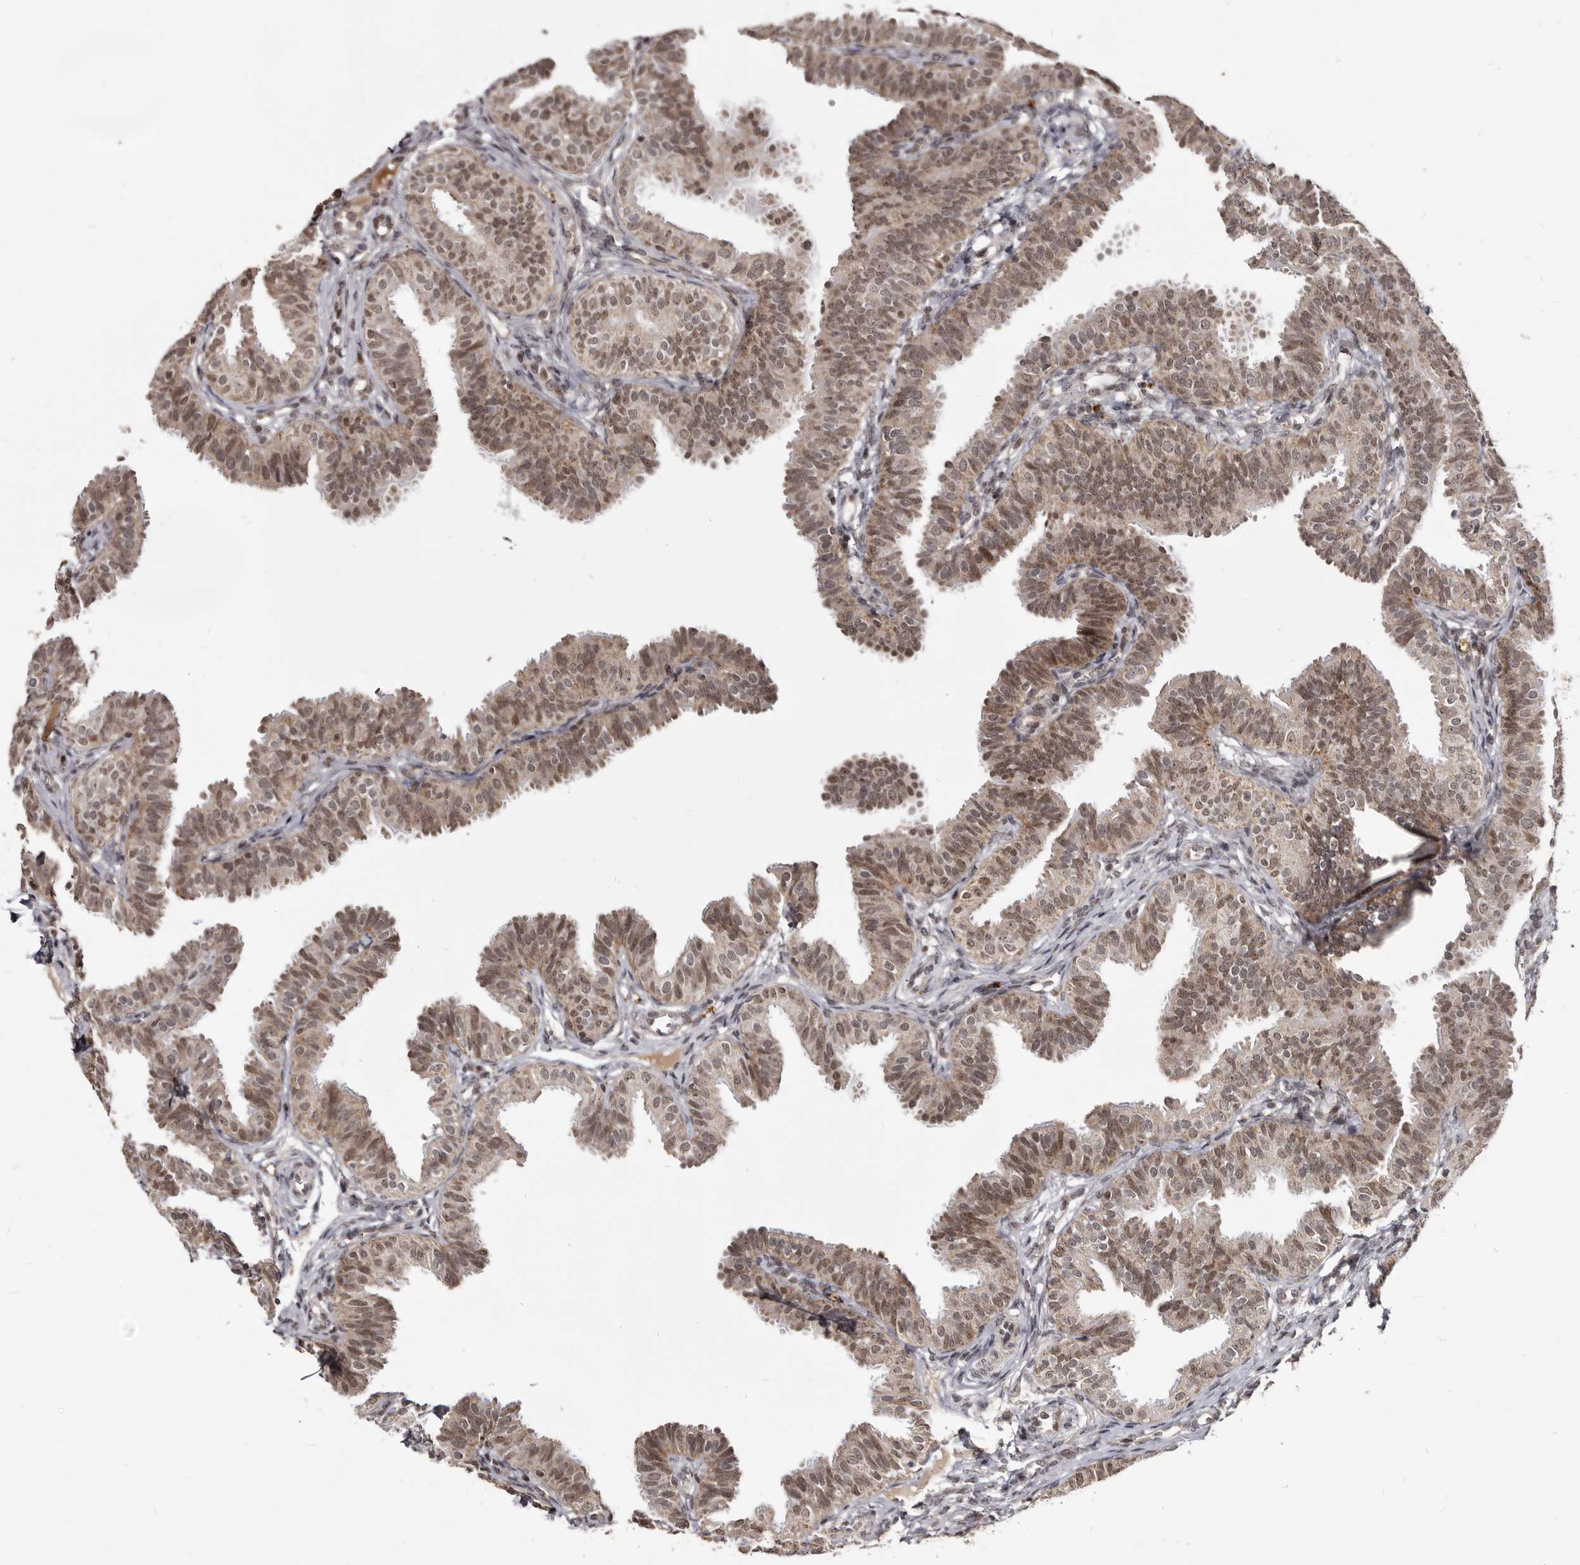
{"staining": {"intensity": "moderate", "quantity": ">75%", "location": "cytoplasmic/membranous,nuclear"}, "tissue": "fallopian tube", "cell_type": "Glandular cells", "image_type": "normal", "snomed": [{"axis": "morphology", "description": "Normal tissue, NOS"}, {"axis": "topography", "description": "Fallopian tube"}], "caption": "Glandular cells exhibit medium levels of moderate cytoplasmic/membranous,nuclear staining in about >75% of cells in benign human fallopian tube.", "gene": "THUMPD1", "patient": {"sex": "female", "age": 35}}